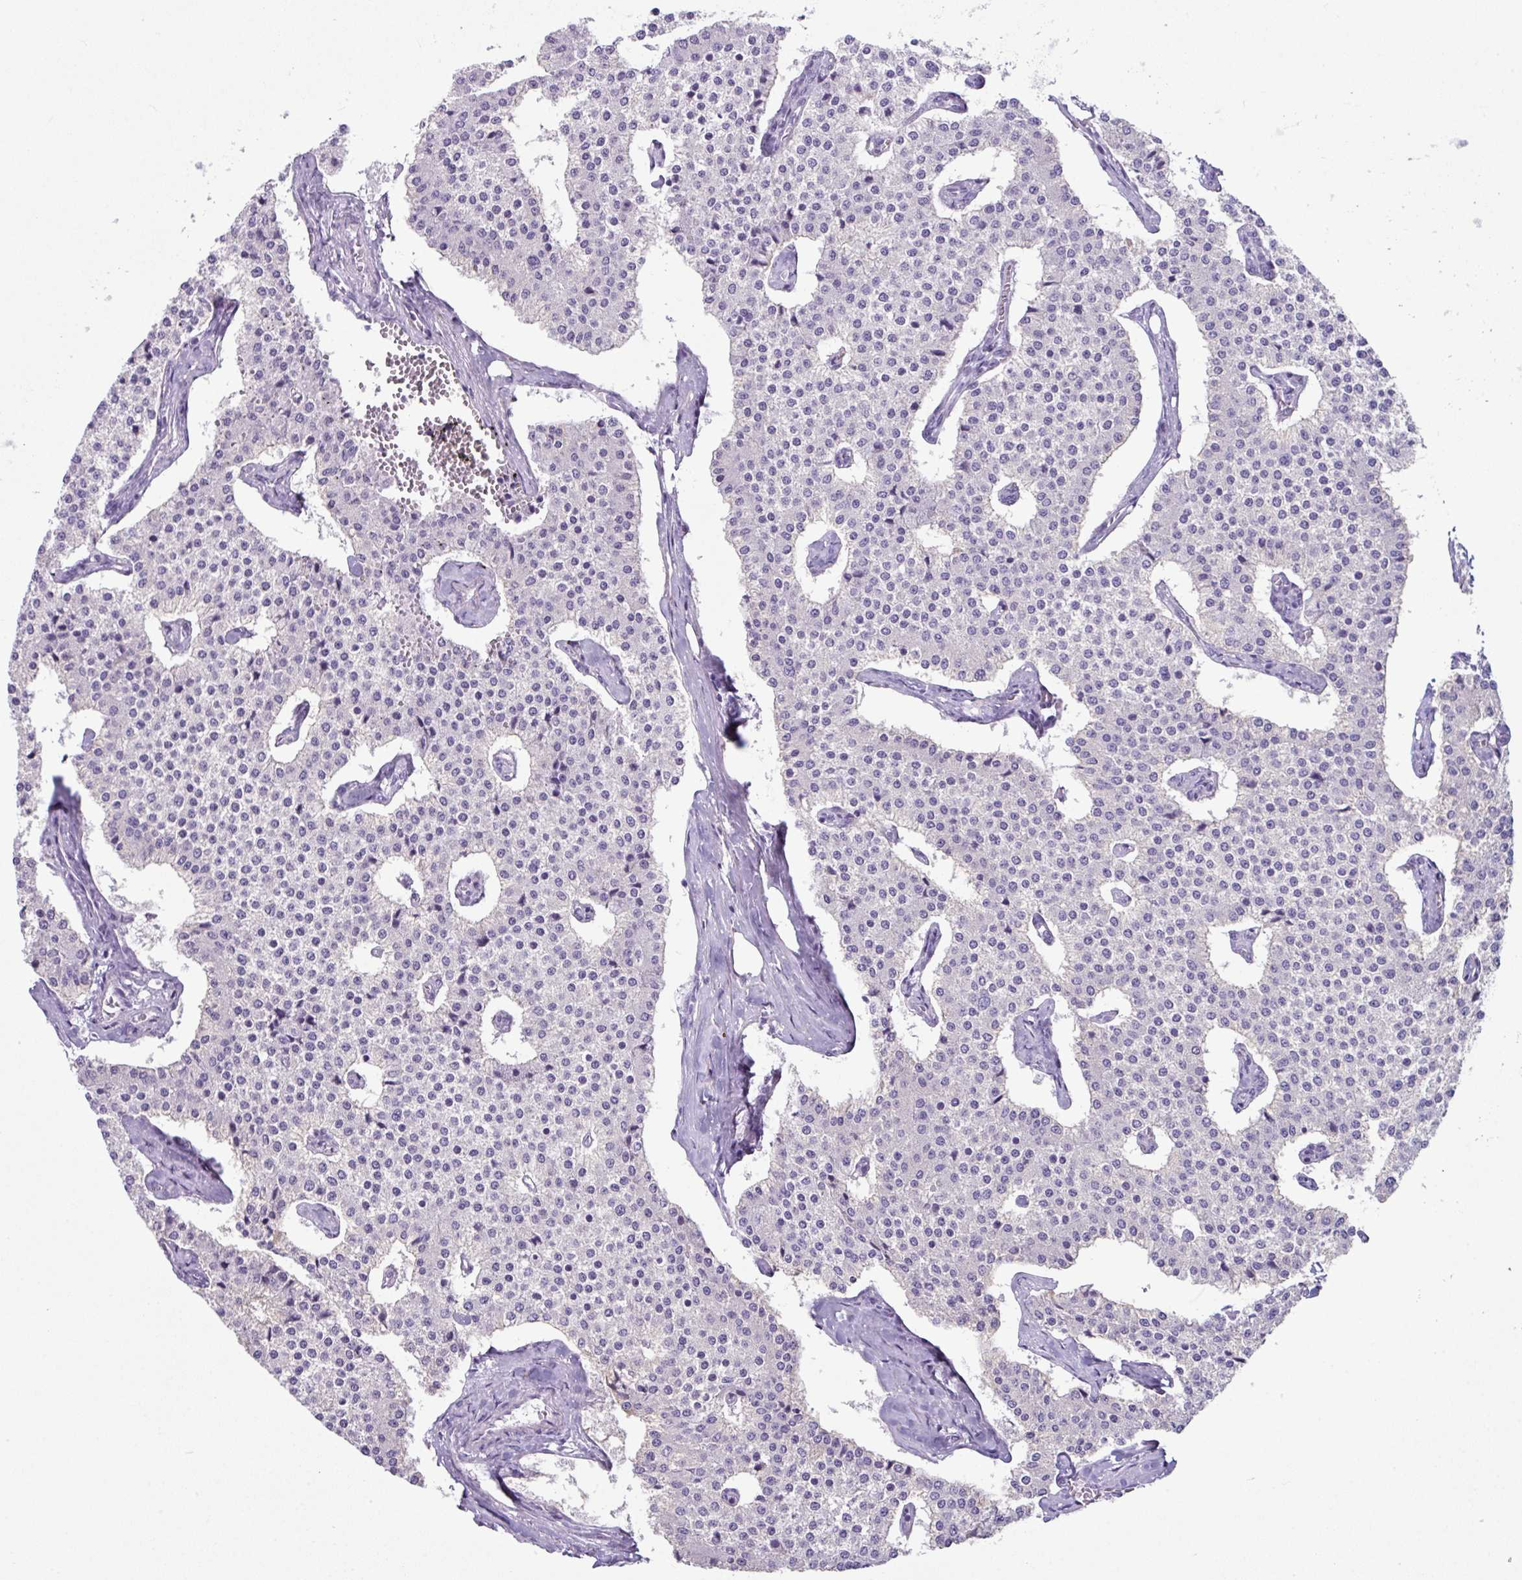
{"staining": {"intensity": "negative", "quantity": "none", "location": "none"}, "tissue": "carcinoid", "cell_type": "Tumor cells", "image_type": "cancer", "snomed": [{"axis": "morphology", "description": "Carcinoid, malignant, NOS"}, {"axis": "topography", "description": "Colon"}], "caption": "Protein analysis of carcinoid (malignant) shows no significant expression in tumor cells.", "gene": "ABCC5", "patient": {"sex": "female", "age": 52}}